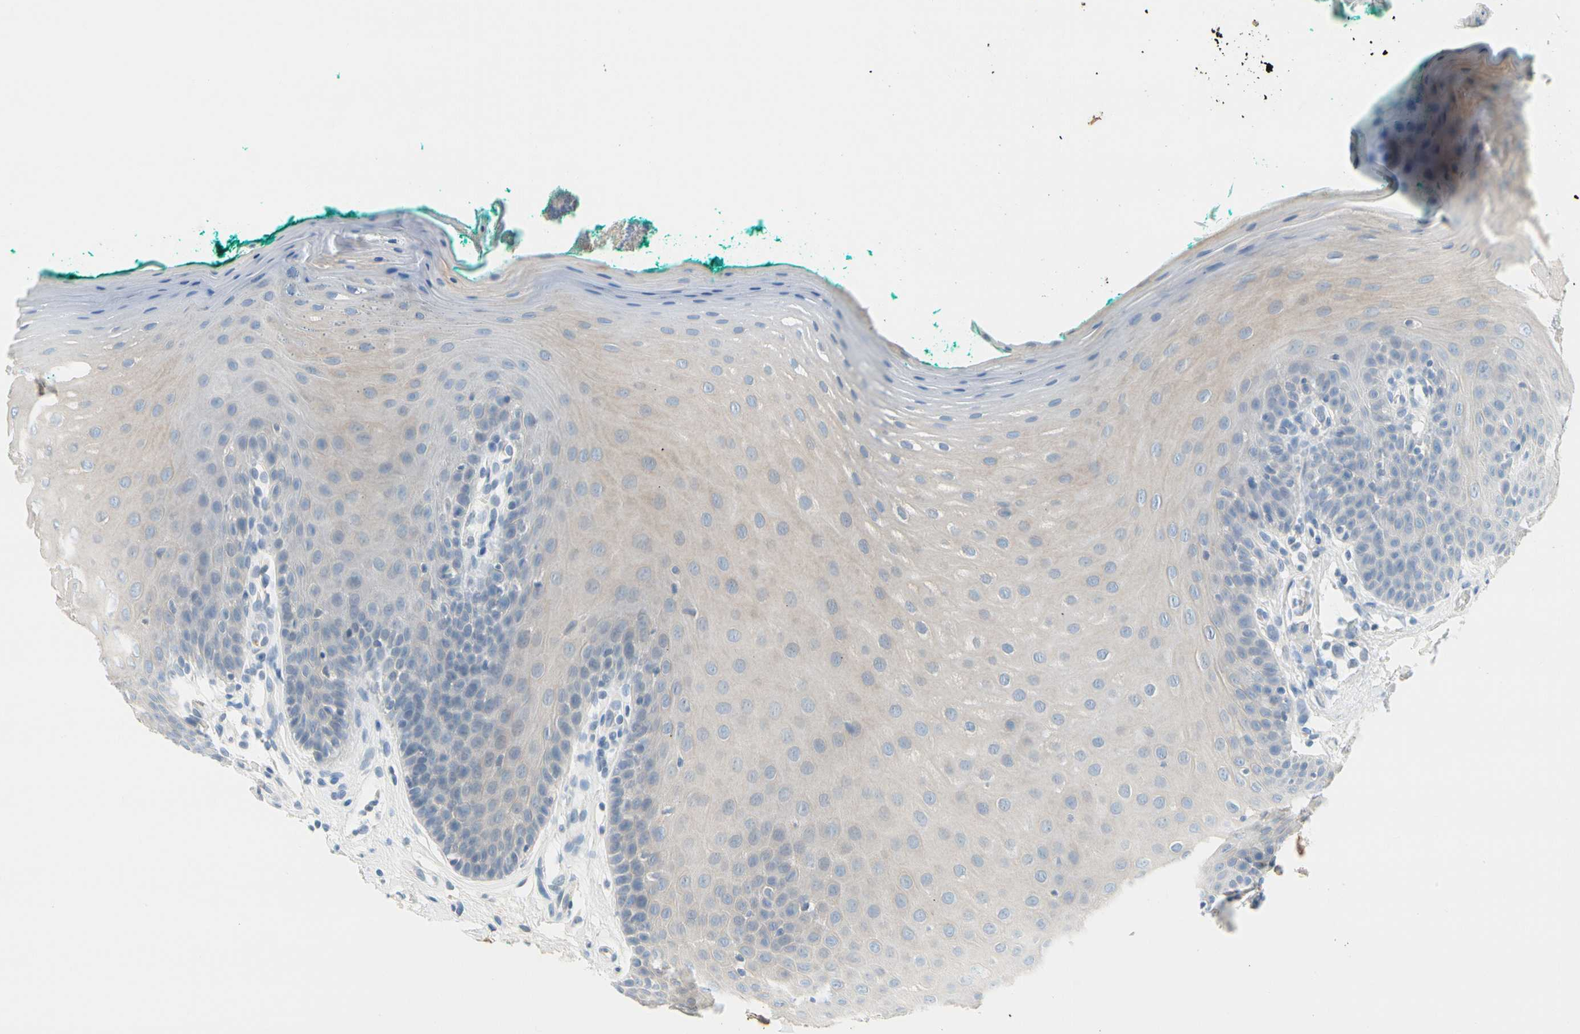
{"staining": {"intensity": "weak", "quantity": "25%-75%", "location": "cytoplasmic/membranous"}, "tissue": "oral mucosa", "cell_type": "Squamous epithelial cells", "image_type": "normal", "snomed": [{"axis": "morphology", "description": "Normal tissue, NOS"}, {"axis": "topography", "description": "Skeletal muscle"}, {"axis": "topography", "description": "Oral tissue"}], "caption": "Immunohistochemical staining of benign human oral mucosa shows weak cytoplasmic/membranous protein expression in about 25%-75% of squamous epithelial cells.", "gene": "CNDP1", "patient": {"sex": "male", "age": 58}}